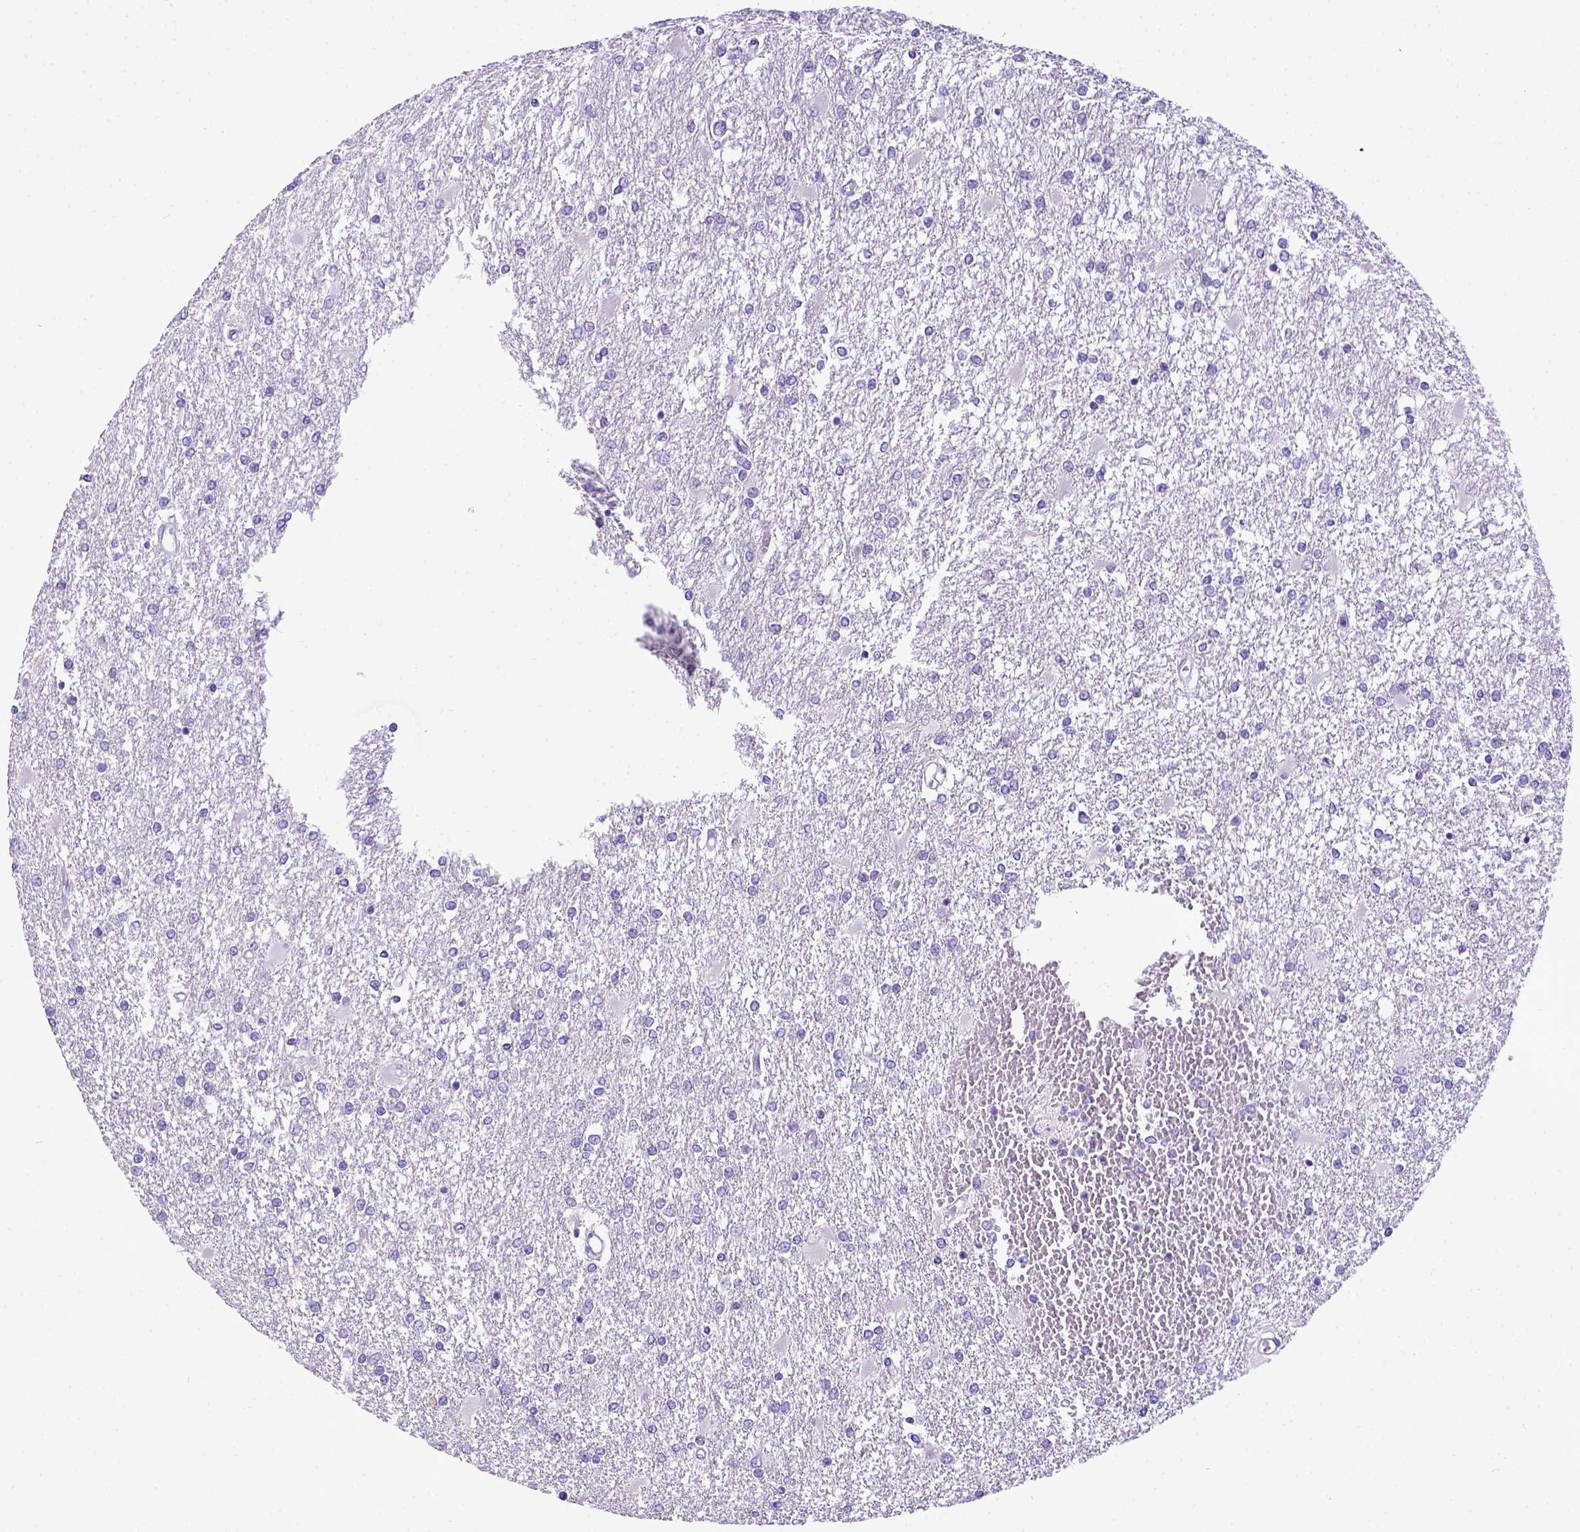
{"staining": {"intensity": "negative", "quantity": "none", "location": "none"}, "tissue": "glioma", "cell_type": "Tumor cells", "image_type": "cancer", "snomed": [{"axis": "morphology", "description": "Glioma, malignant, High grade"}, {"axis": "topography", "description": "Cerebral cortex"}], "caption": "The IHC photomicrograph has no significant positivity in tumor cells of glioma tissue.", "gene": "ESR1", "patient": {"sex": "male", "age": 79}}